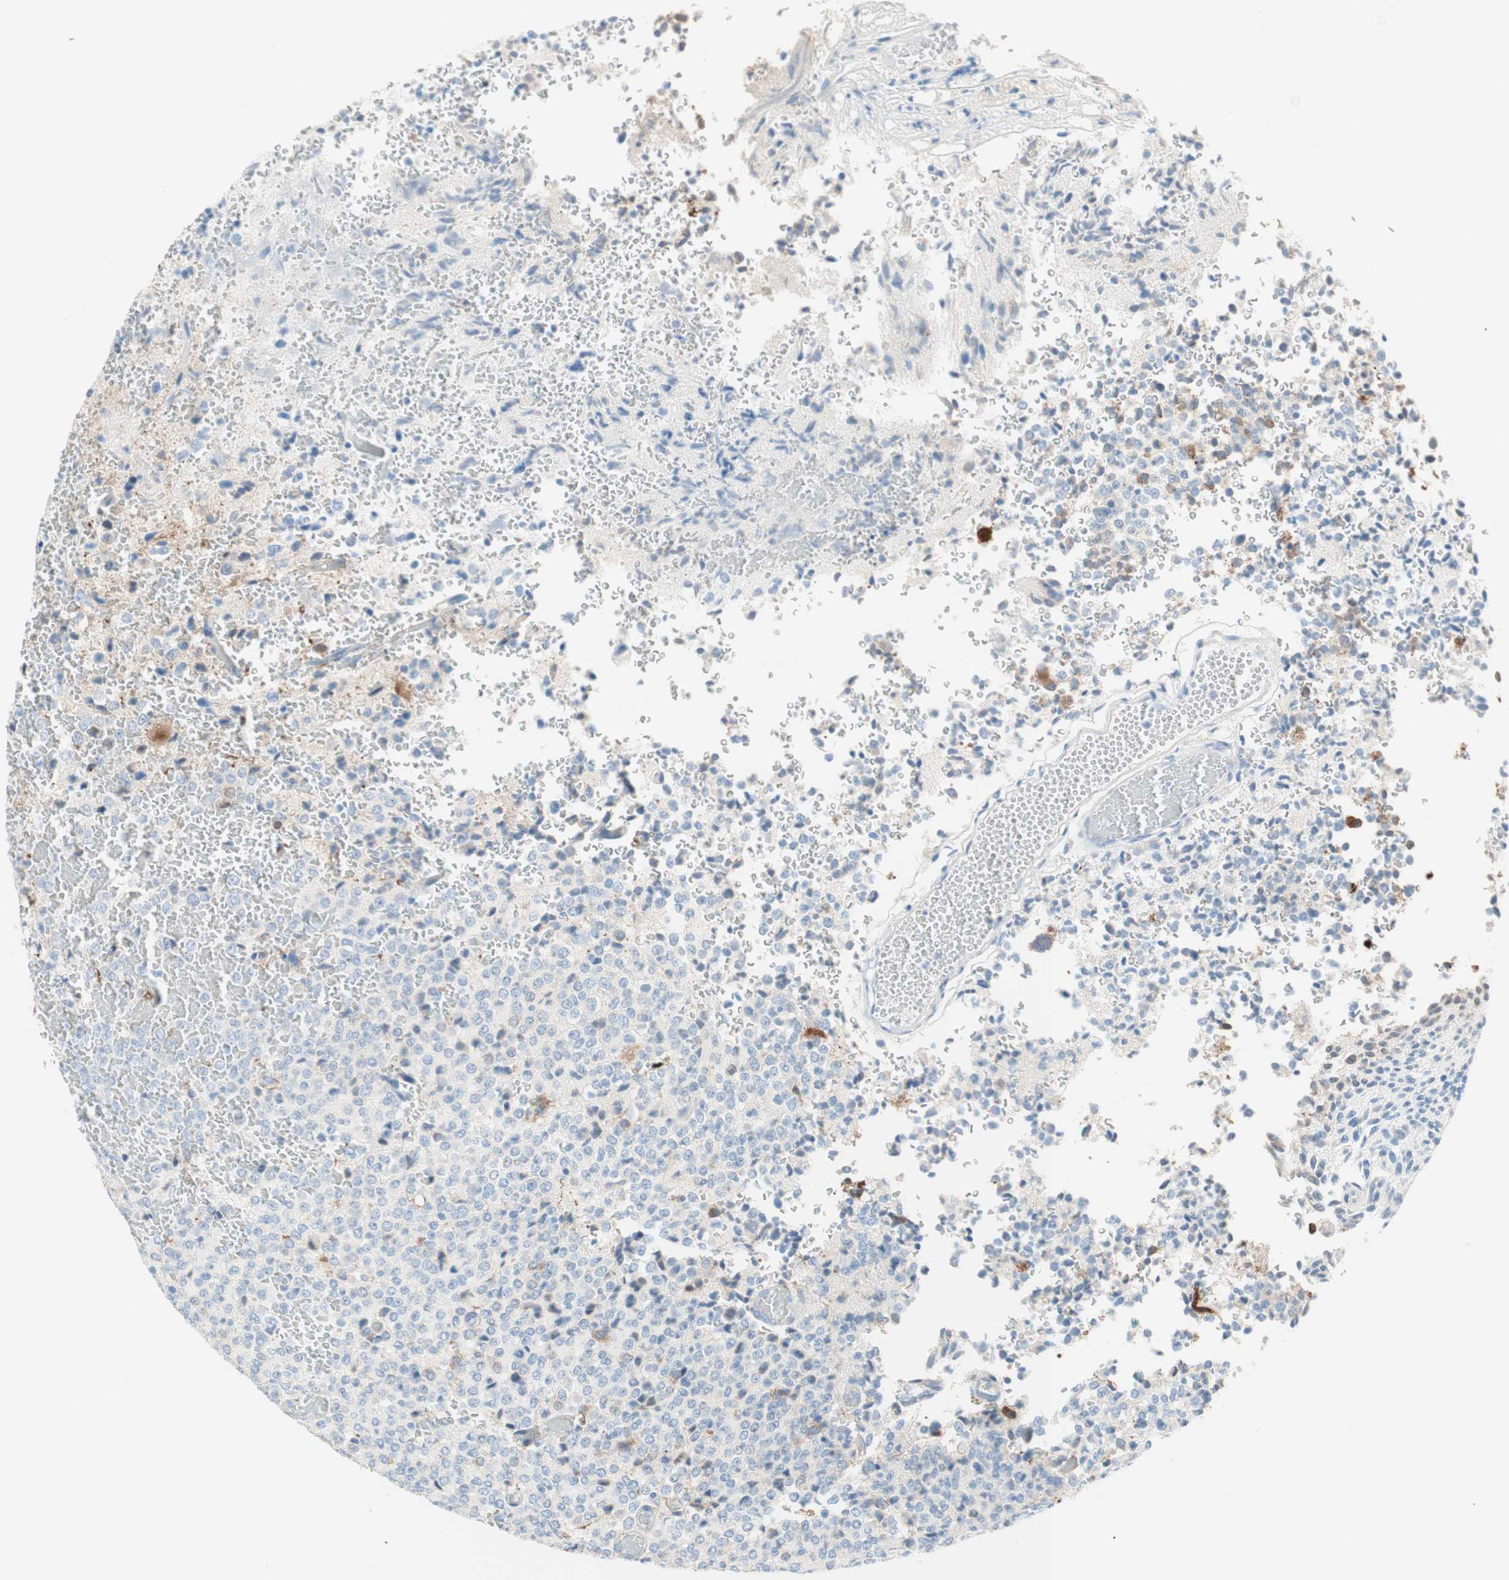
{"staining": {"intensity": "negative", "quantity": "none", "location": "none"}, "tissue": "glioma", "cell_type": "Tumor cells", "image_type": "cancer", "snomed": [{"axis": "morphology", "description": "Glioma, malignant, High grade"}, {"axis": "topography", "description": "pancreas cauda"}], "caption": "Immunohistochemistry (IHC) histopathology image of human malignant high-grade glioma stained for a protein (brown), which exhibits no staining in tumor cells. (DAB immunohistochemistry, high magnification).", "gene": "GLUL", "patient": {"sex": "male", "age": 60}}